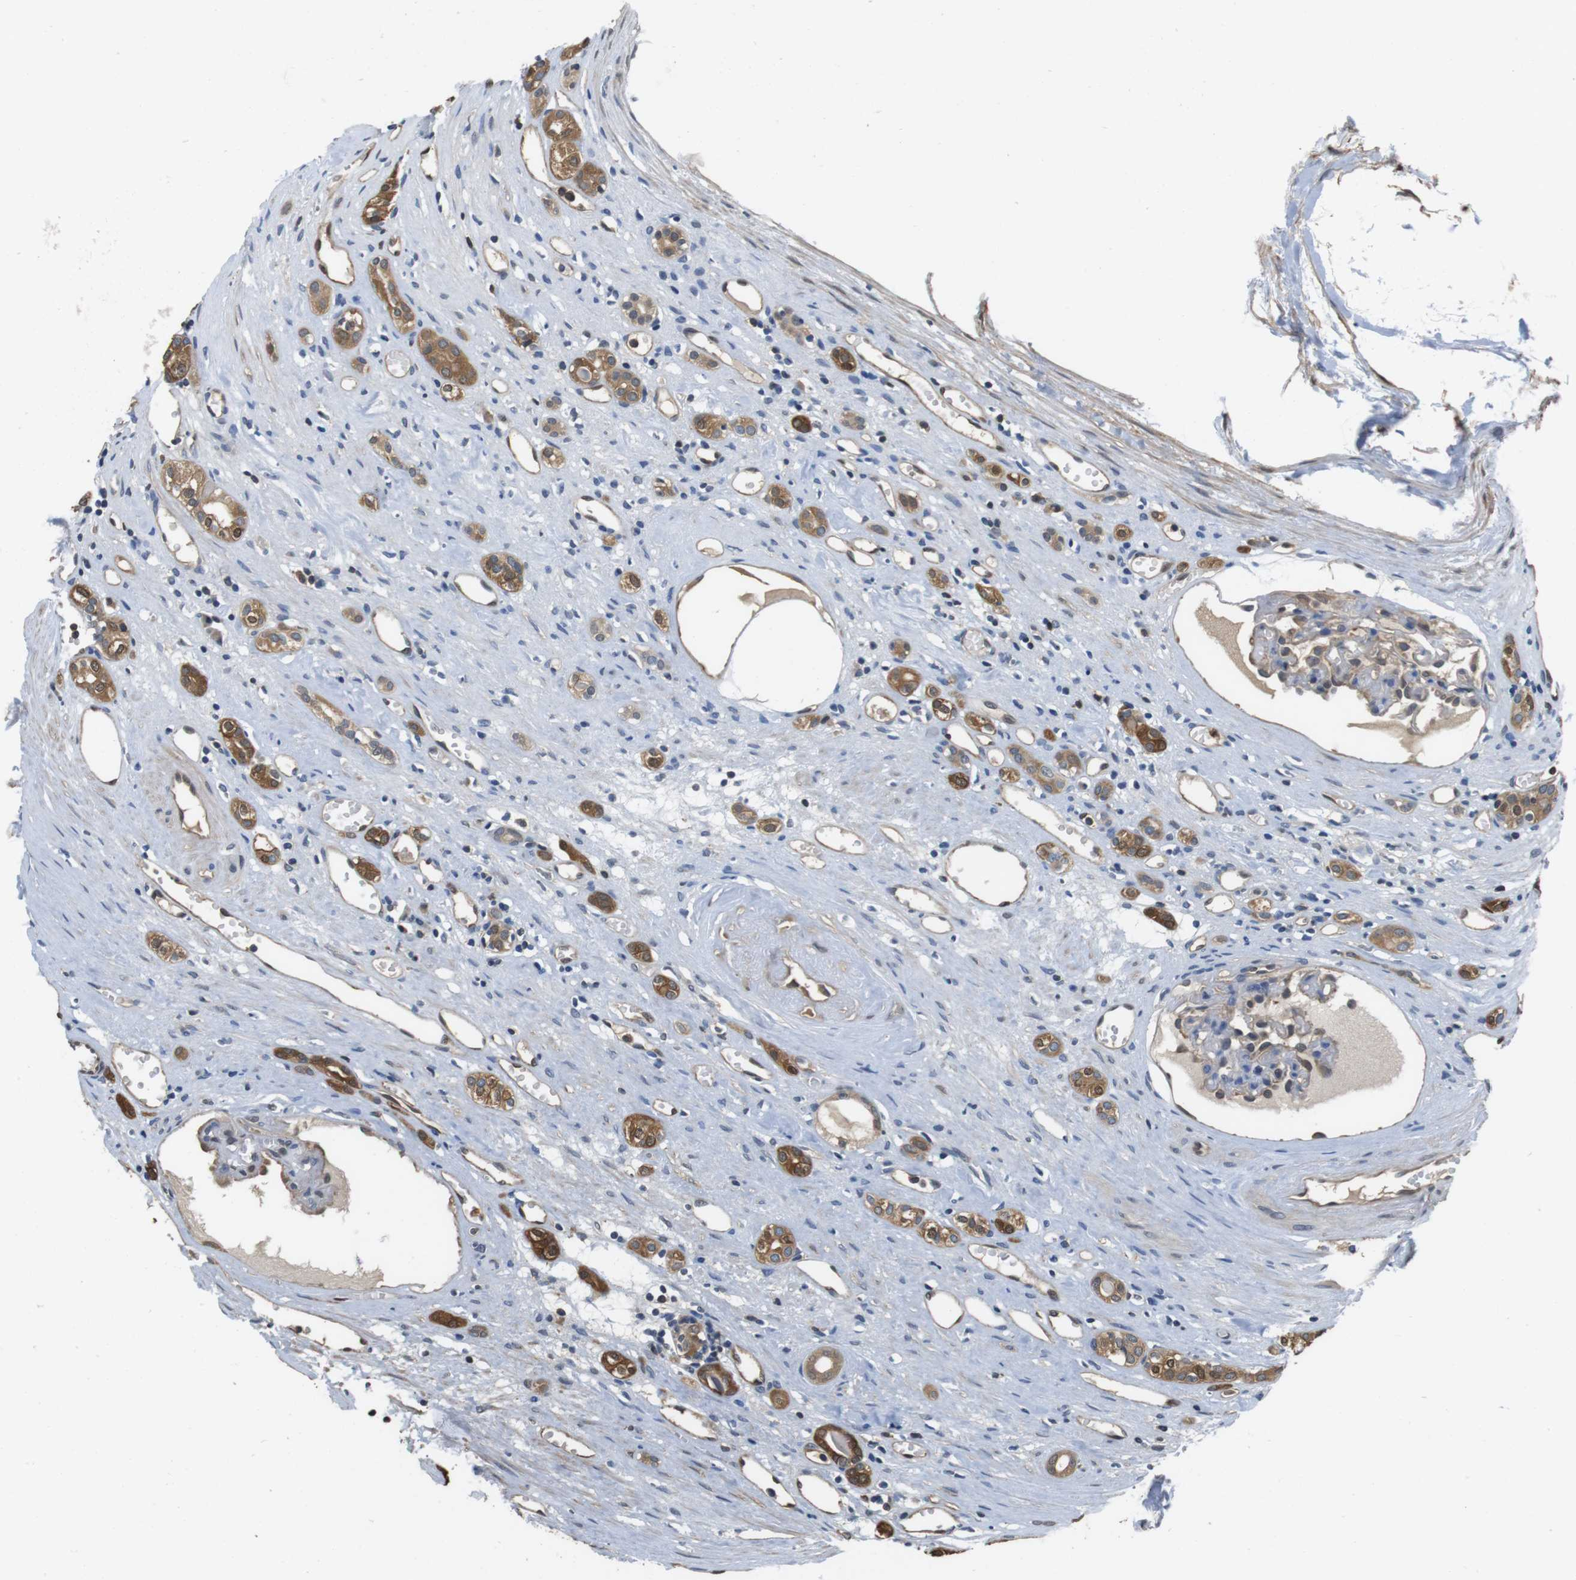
{"staining": {"intensity": "moderate", "quantity": ">75%", "location": "cytoplasmic/membranous,nuclear"}, "tissue": "renal cancer", "cell_type": "Tumor cells", "image_type": "cancer", "snomed": [{"axis": "morphology", "description": "Adenocarcinoma, NOS"}, {"axis": "topography", "description": "Kidney"}], "caption": "Renal adenocarcinoma was stained to show a protein in brown. There is medium levels of moderate cytoplasmic/membranous and nuclear positivity in about >75% of tumor cells.", "gene": "LDHA", "patient": {"sex": "male", "age": 56}}